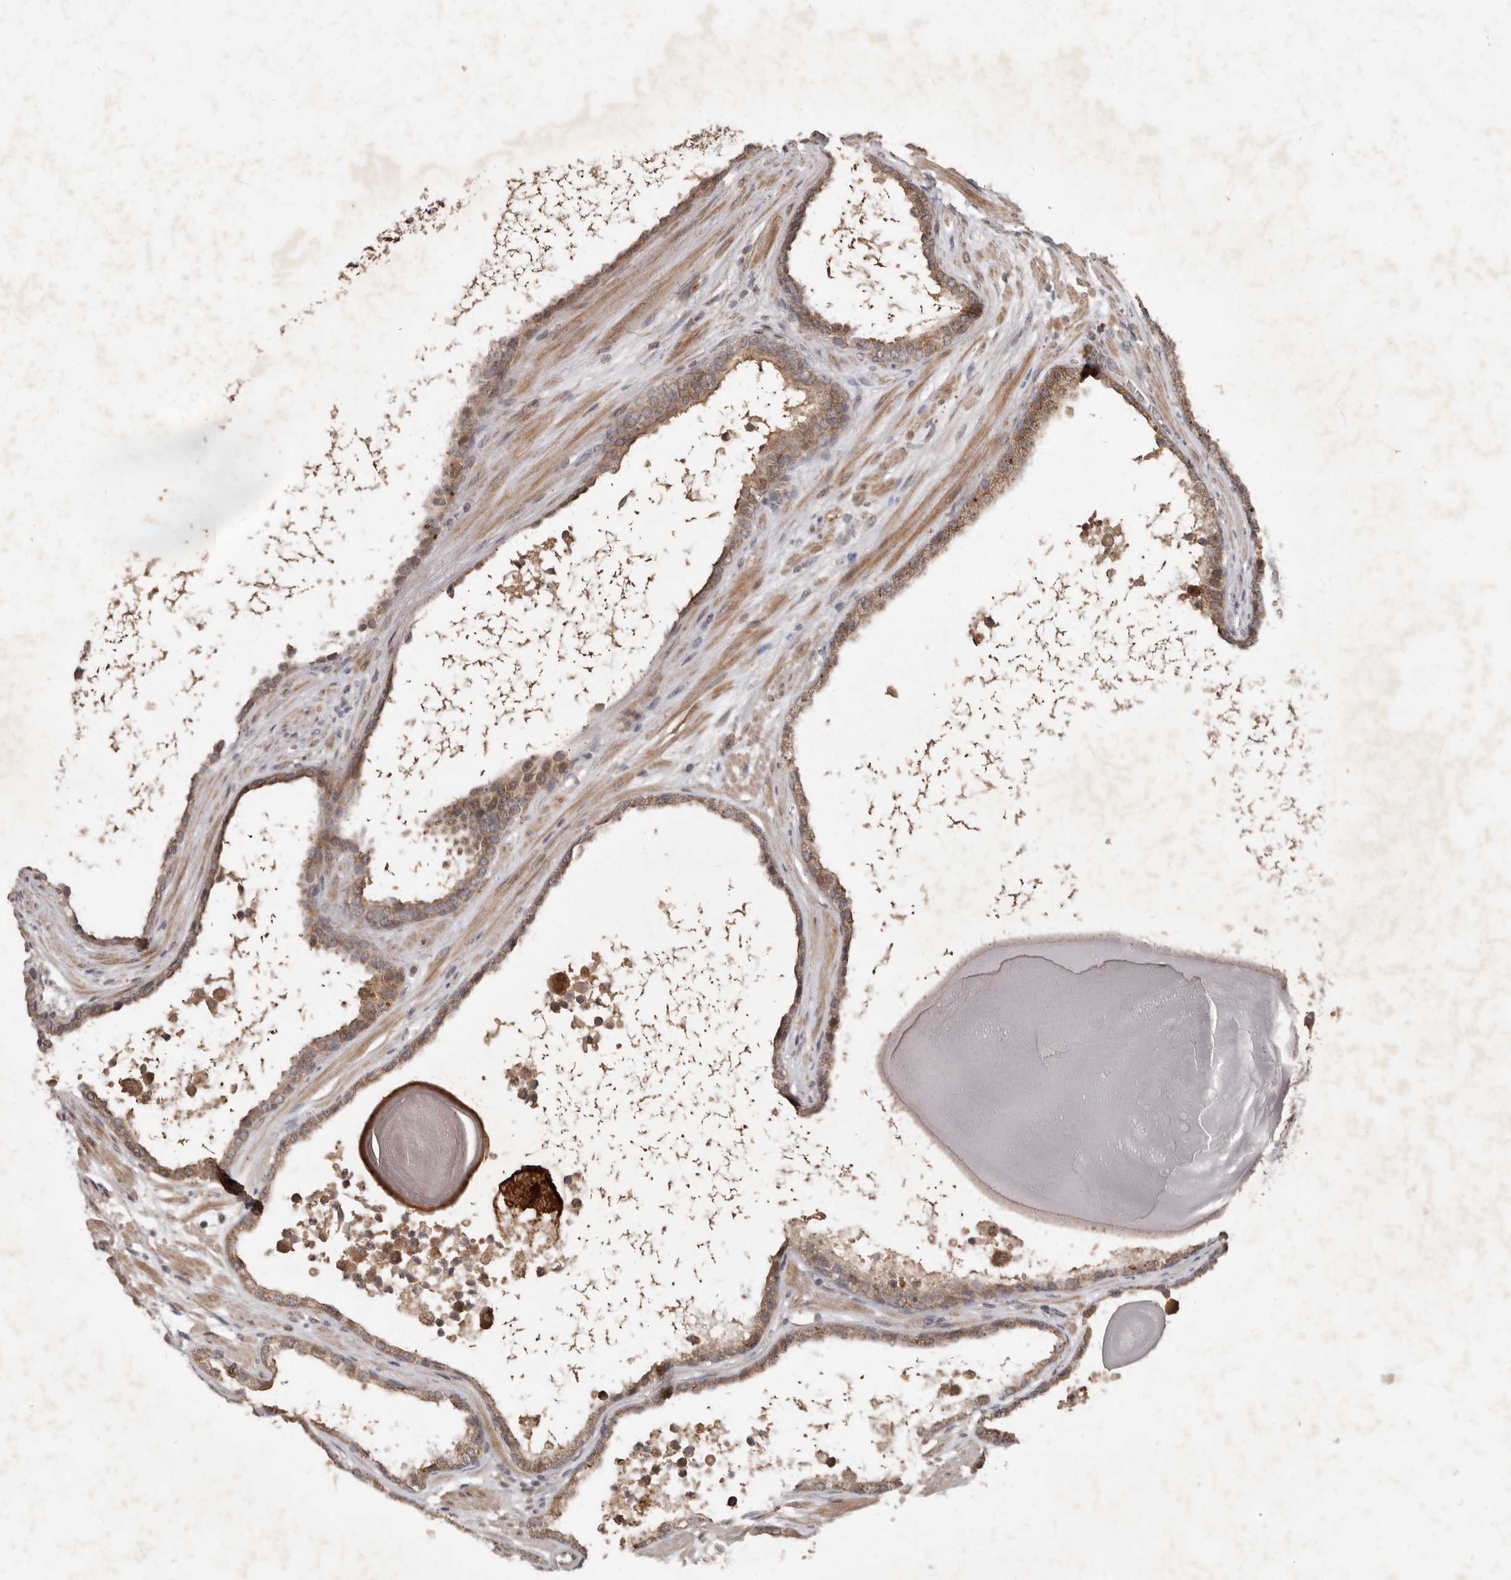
{"staining": {"intensity": "moderate", "quantity": ">75%", "location": "cytoplasmic/membranous"}, "tissue": "prostate cancer", "cell_type": "Tumor cells", "image_type": "cancer", "snomed": [{"axis": "morphology", "description": "Adenocarcinoma, High grade"}, {"axis": "topography", "description": "Prostate"}], "caption": "IHC of prostate high-grade adenocarcinoma shows medium levels of moderate cytoplasmic/membranous staining in approximately >75% of tumor cells.", "gene": "KIF26B", "patient": {"sex": "male", "age": 62}}